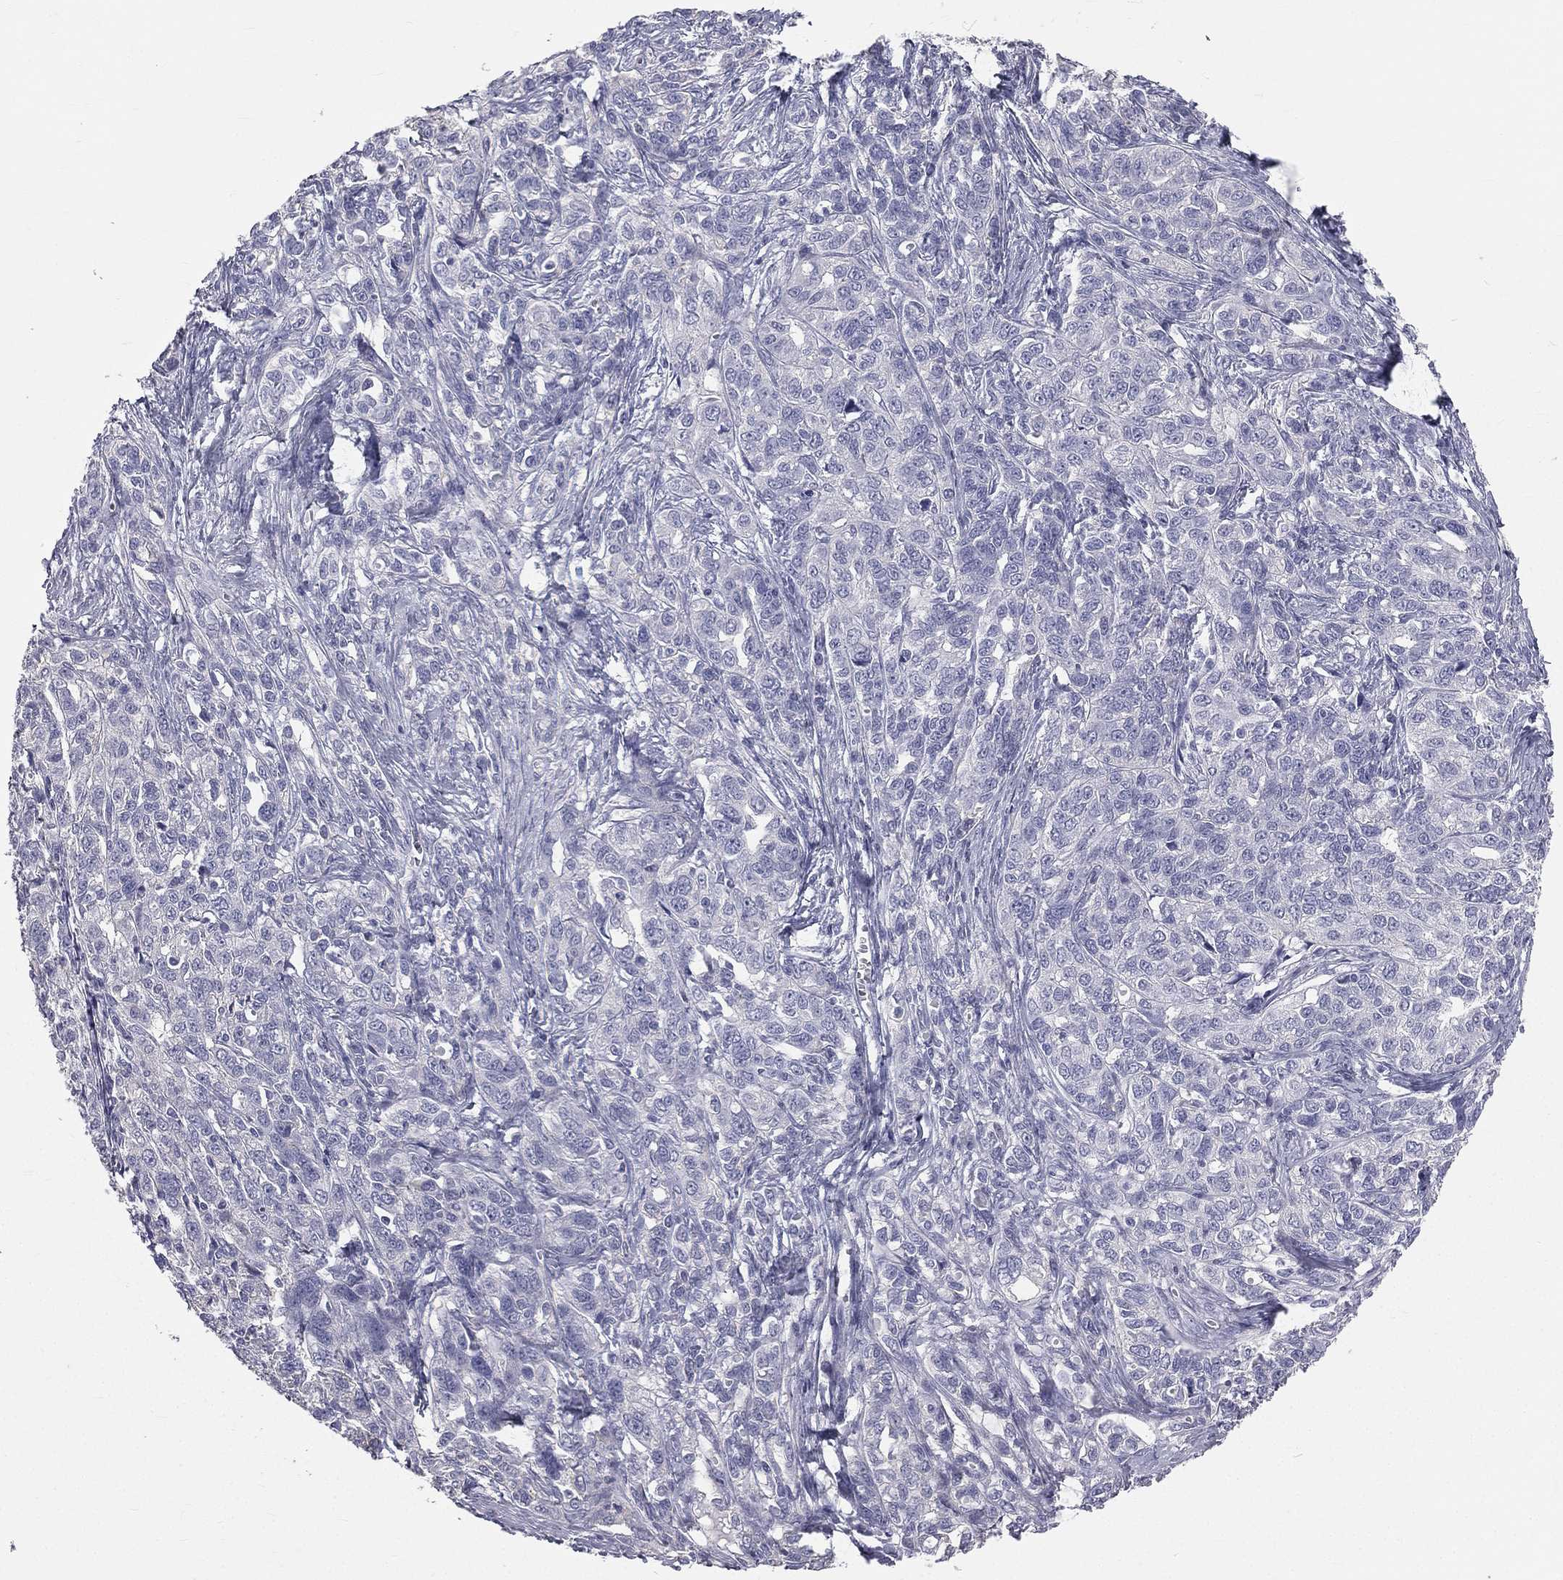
{"staining": {"intensity": "negative", "quantity": "none", "location": "none"}, "tissue": "ovarian cancer", "cell_type": "Tumor cells", "image_type": "cancer", "snomed": [{"axis": "morphology", "description": "Cystadenocarcinoma, serous, NOS"}, {"axis": "topography", "description": "Ovary"}], "caption": "Human serous cystadenocarcinoma (ovarian) stained for a protein using IHC shows no positivity in tumor cells.", "gene": "MUC13", "patient": {"sex": "female", "age": 71}}